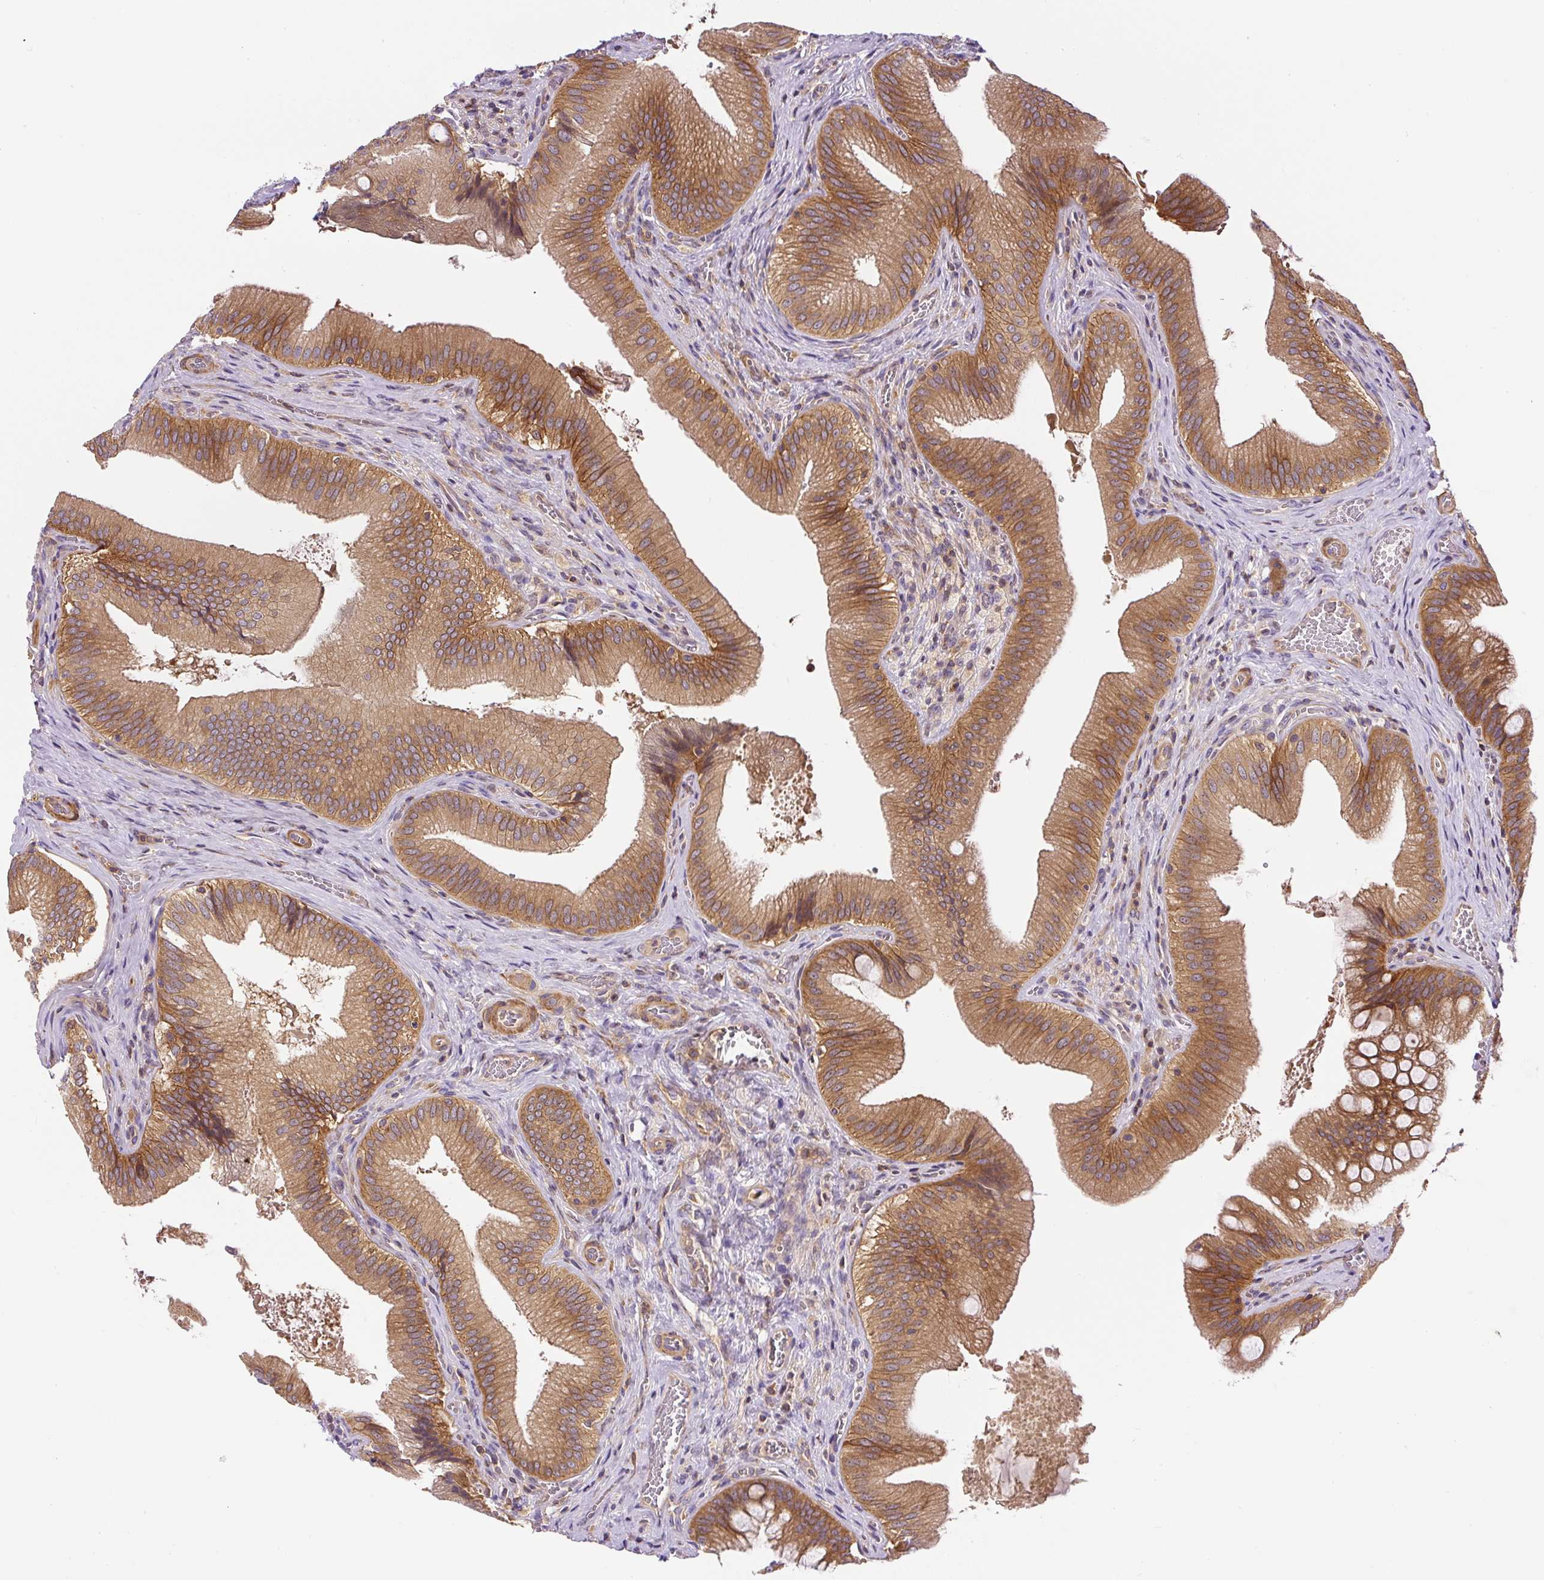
{"staining": {"intensity": "strong", "quantity": ">75%", "location": "cytoplasmic/membranous"}, "tissue": "gallbladder", "cell_type": "Glandular cells", "image_type": "normal", "snomed": [{"axis": "morphology", "description": "Normal tissue, NOS"}, {"axis": "topography", "description": "Gallbladder"}], "caption": "Protein positivity by immunohistochemistry displays strong cytoplasmic/membranous staining in about >75% of glandular cells in unremarkable gallbladder.", "gene": "CCDC28A", "patient": {"sex": "male", "age": 17}}